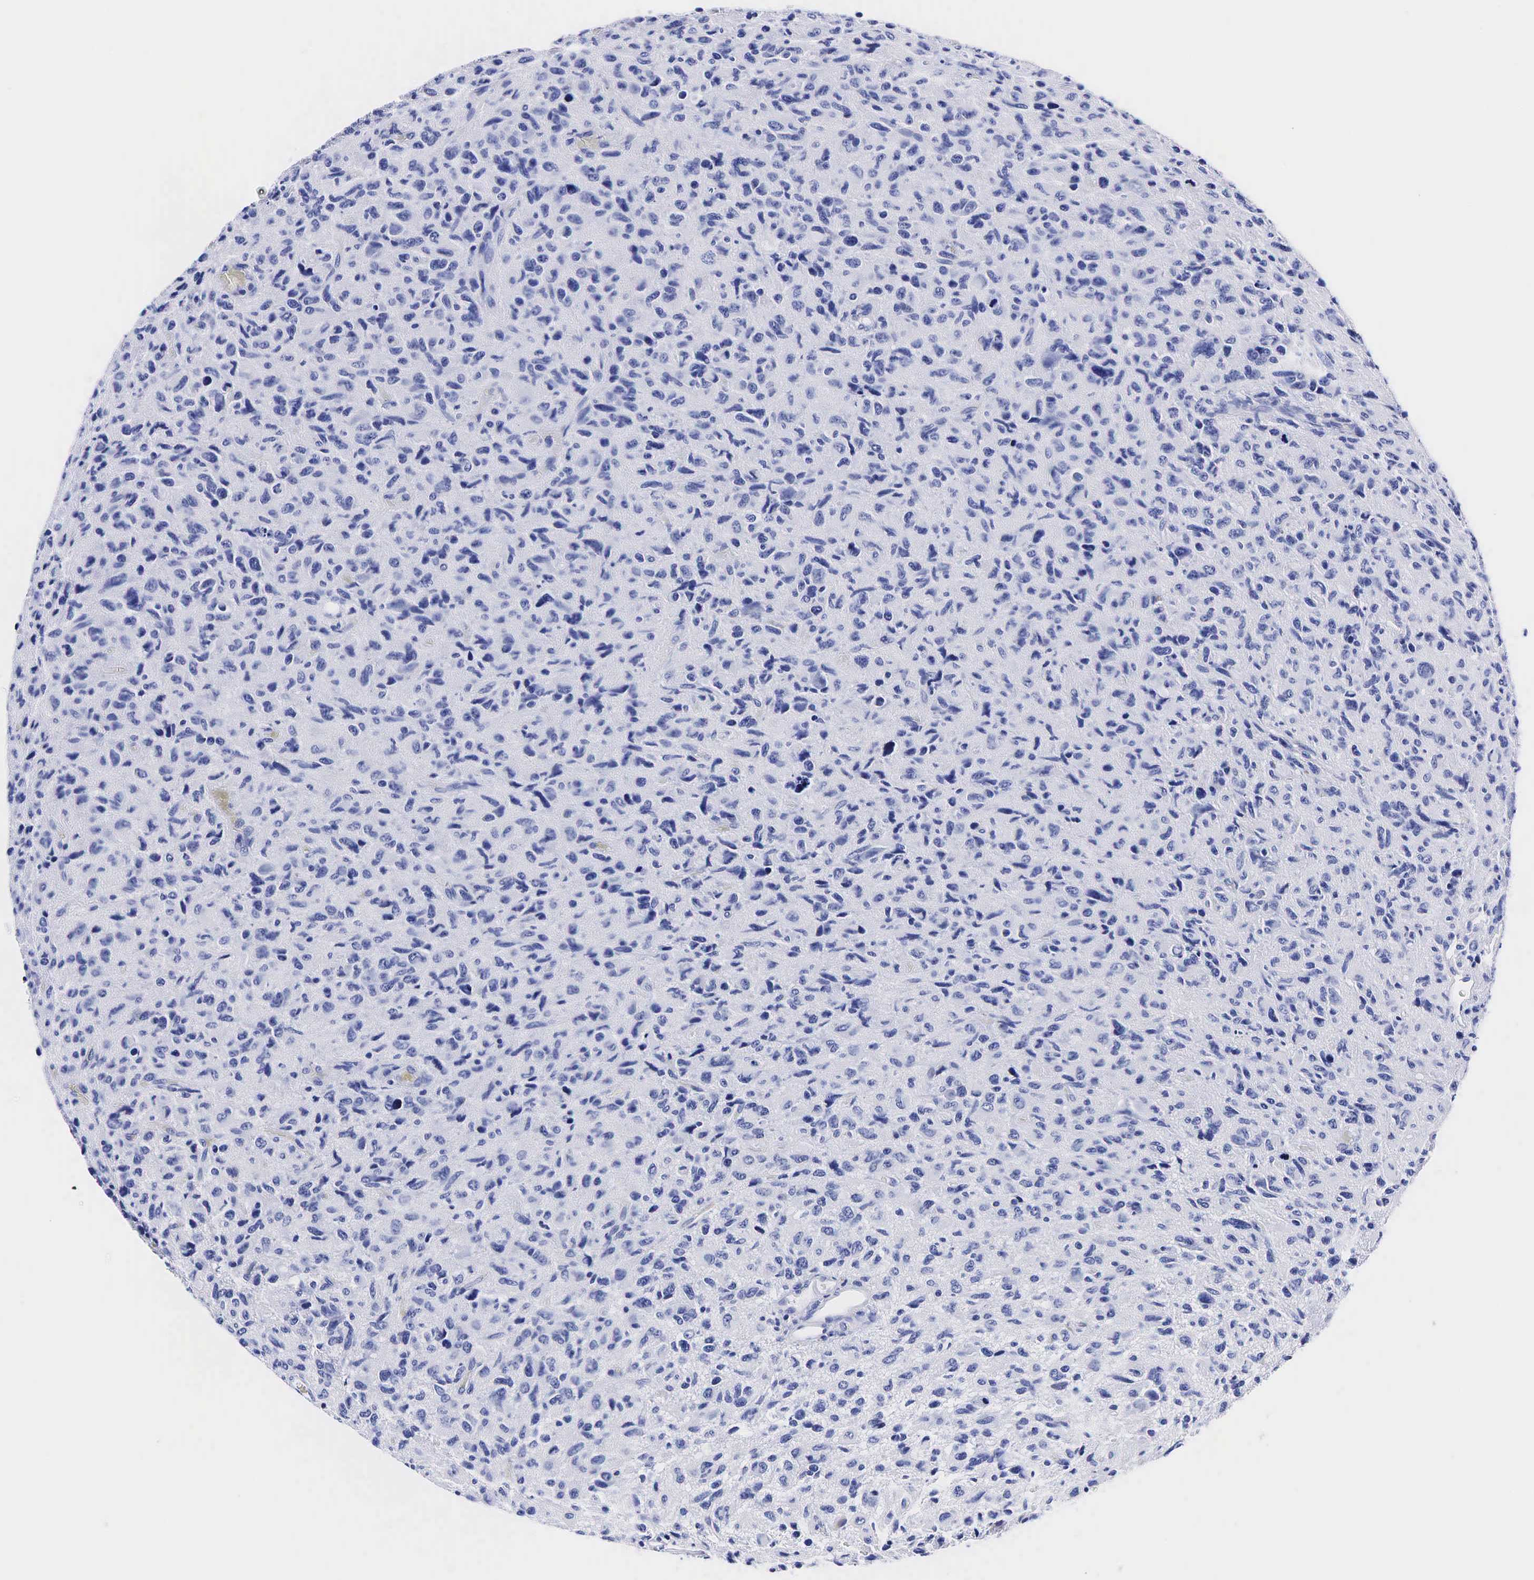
{"staining": {"intensity": "negative", "quantity": "none", "location": "none"}, "tissue": "glioma", "cell_type": "Tumor cells", "image_type": "cancer", "snomed": [{"axis": "morphology", "description": "Glioma, malignant, High grade"}, {"axis": "topography", "description": "Brain"}], "caption": "This micrograph is of high-grade glioma (malignant) stained with immunohistochemistry to label a protein in brown with the nuclei are counter-stained blue. There is no positivity in tumor cells. Nuclei are stained in blue.", "gene": "TG", "patient": {"sex": "female", "age": 60}}